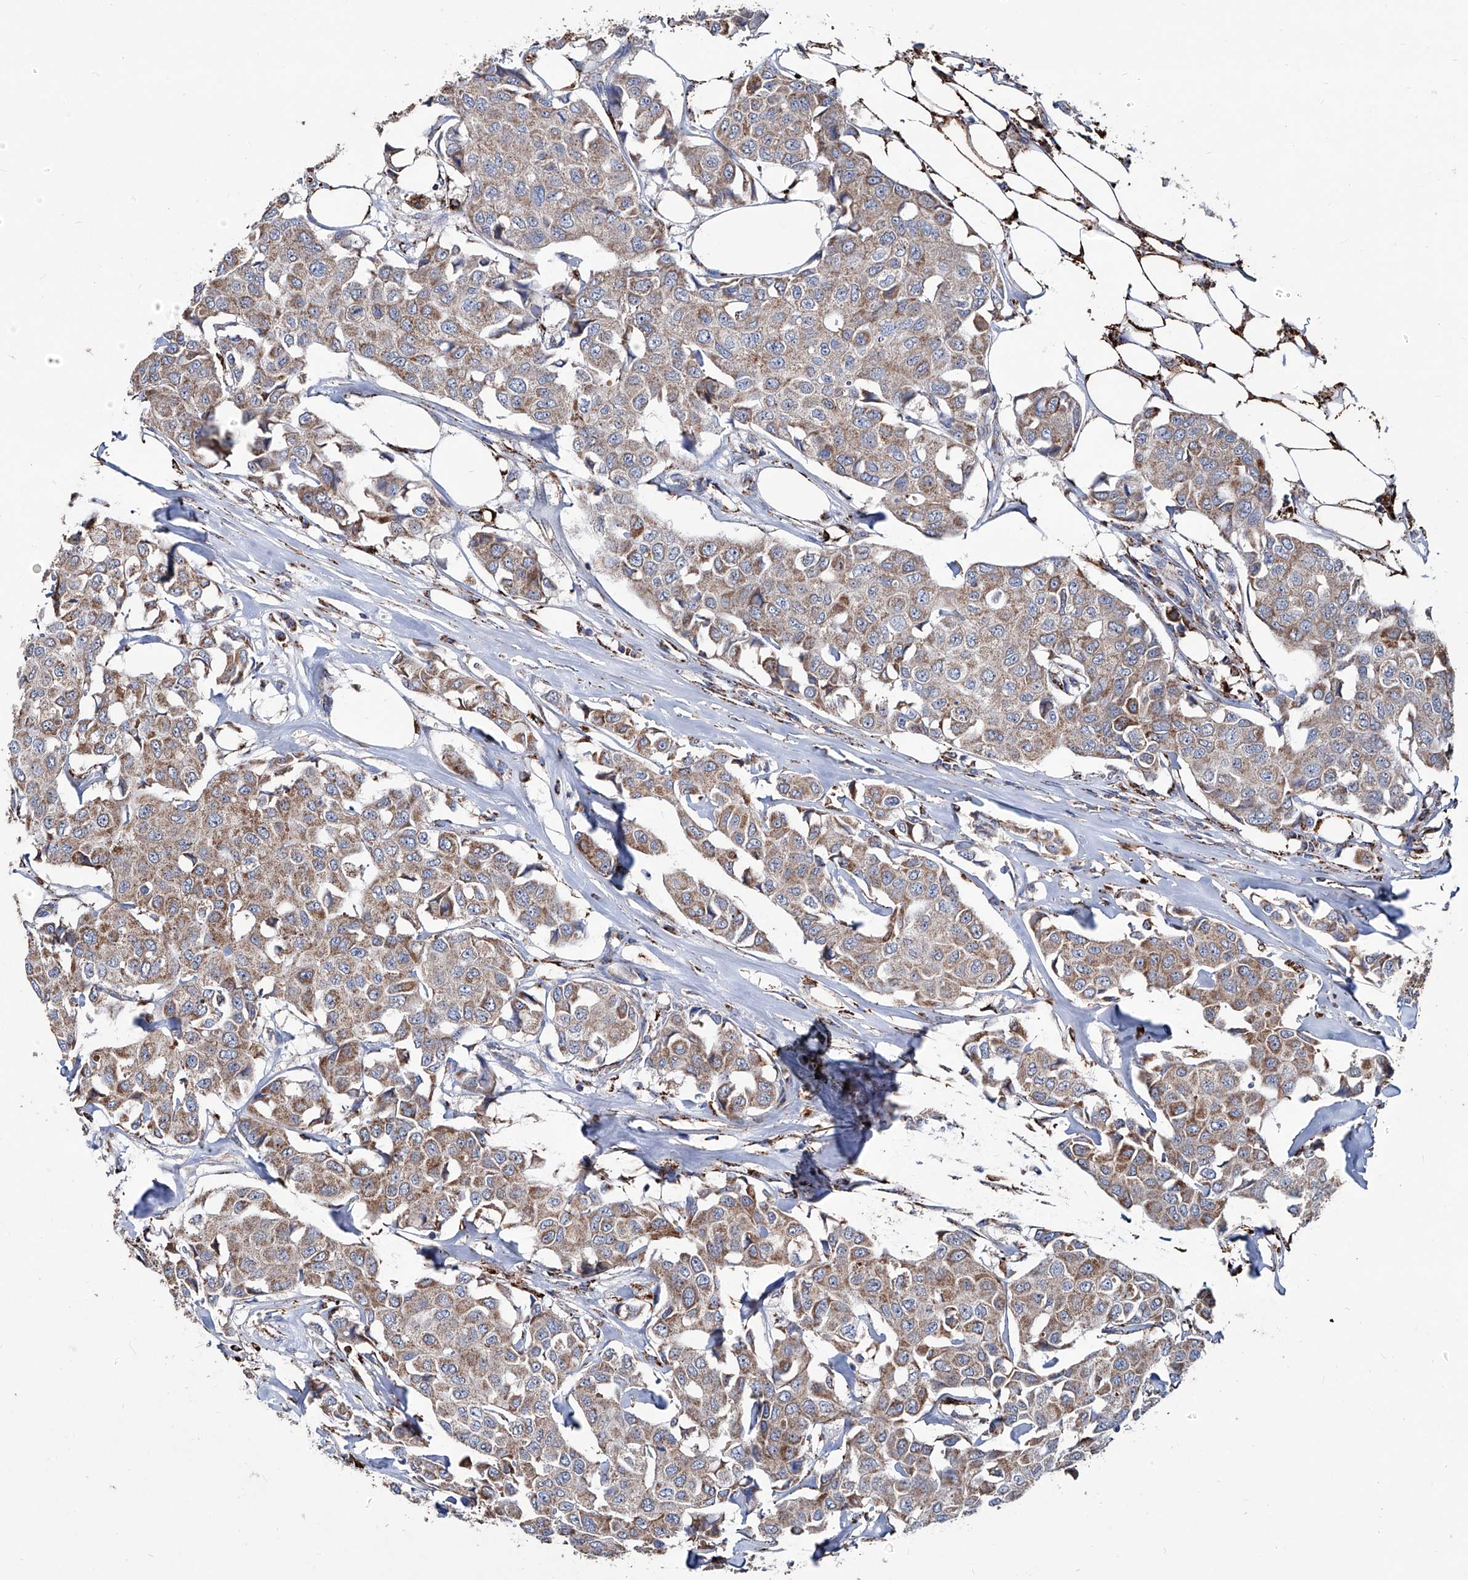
{"staining": {"intensity": "moderate", "quantity": ">75%", "location": "cytoplasmic/membranous"}, "tissue": "breast cancer", "cell_type": "Tumor cells", "image_type": "cancer", "snomed": [{"axis": "morphology", "description": "Duct carcinoma"}, {"axis": "topography", "description": "Breast"}], "caption": "Moderate cytoplasmic/membranous expression for a protein is identified in about >75% of tumor cells of breast cancer using immunohistochemistry (IHC).", "gene": "NHS", "patient": {"sex": "female", "age": 80}}